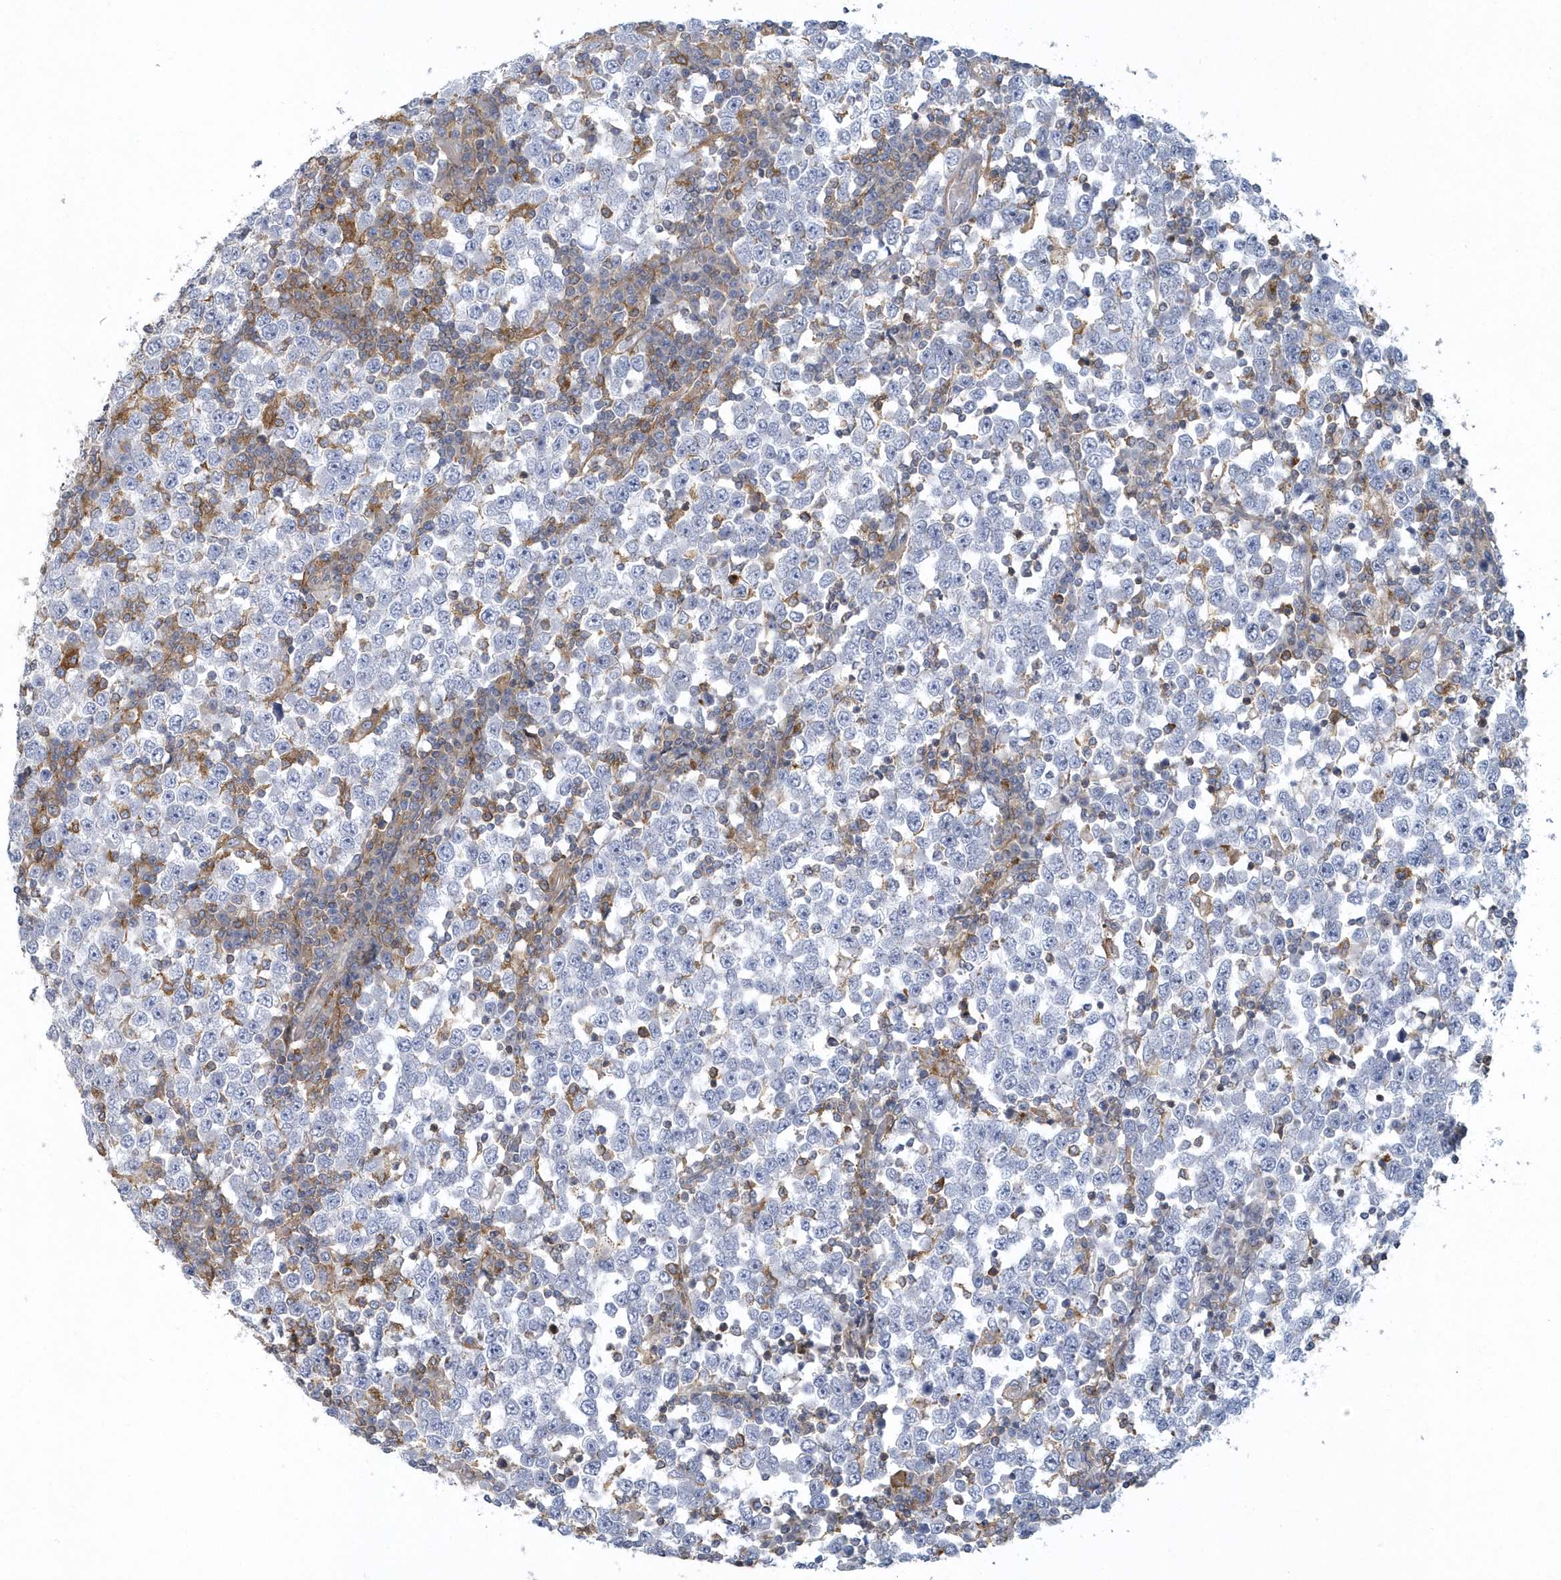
{"staining": {"intensity": "negative", "quantity": "none", "location": "none"}, "tissue": "testis cancer", "cell_type": "Tumor cells", "image_type": "cancer", "snomed": [{"axis": "morphology", "description": "Seminoma, NOS"}, {"axis": "topography", "description": "Testis"}], "caption": "An IHC image of seminoma (testis) is shown. There is no staining in tumor cells of seminoma (testis).", "gene": "ARAP2", "patient": {"sex": "male", "age": 65}}